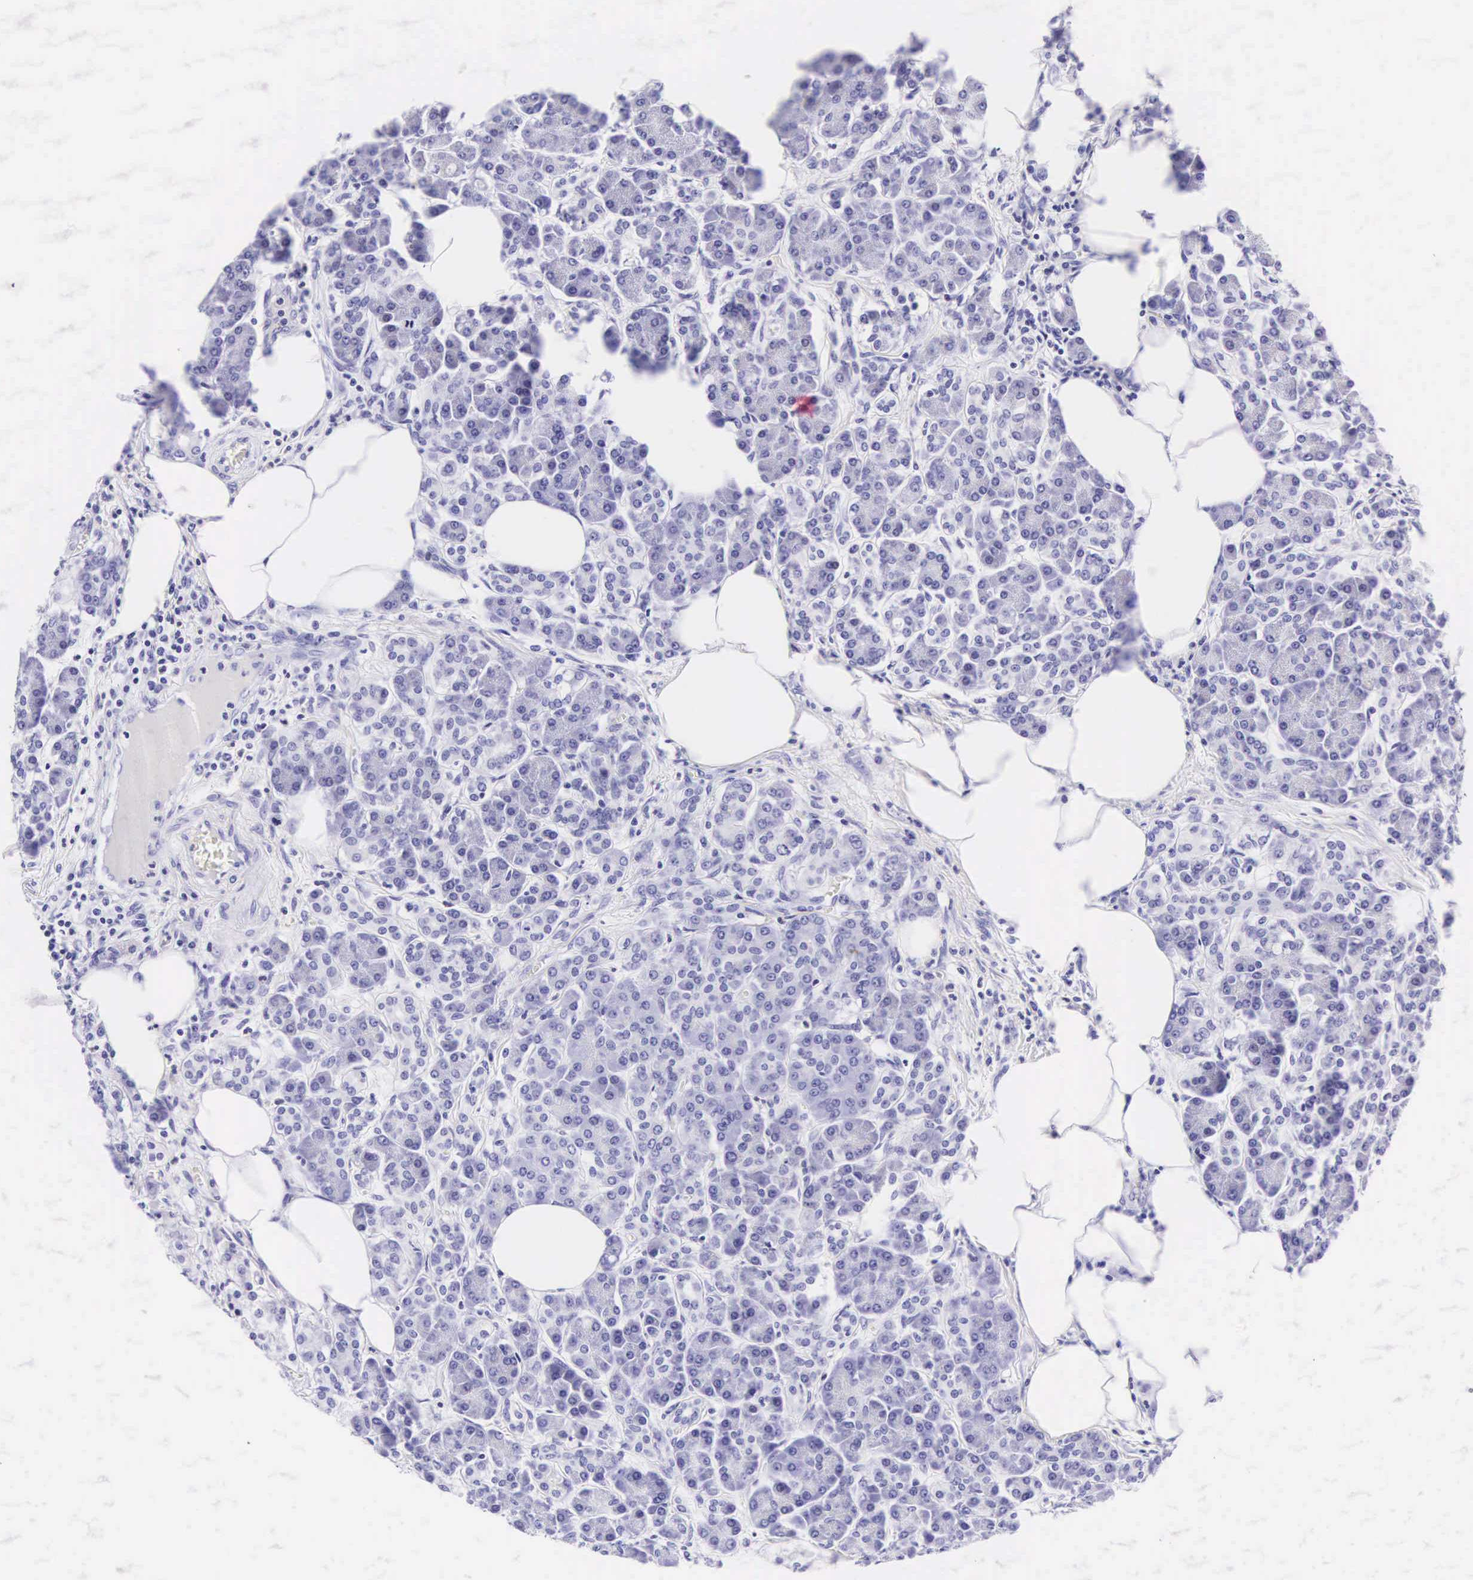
{"staining": {"intensity": "negative", "quantity": "none", "location": "none"}, "tissue": "pancreas", "cell_type": "Exocrine glandular cells", "image_type": "normal", "snomed": [{"axis": "morphology", "description": "Normal tissue, NOS"}, {"axis": "topography", "description": "Pancreas"}], "caption": "Histopathology image shows no significant protein expression in exocrine glandular cells of benign pancreas.", "gene": "CD1A", "patient": {"sex": "female", "age": 73}}